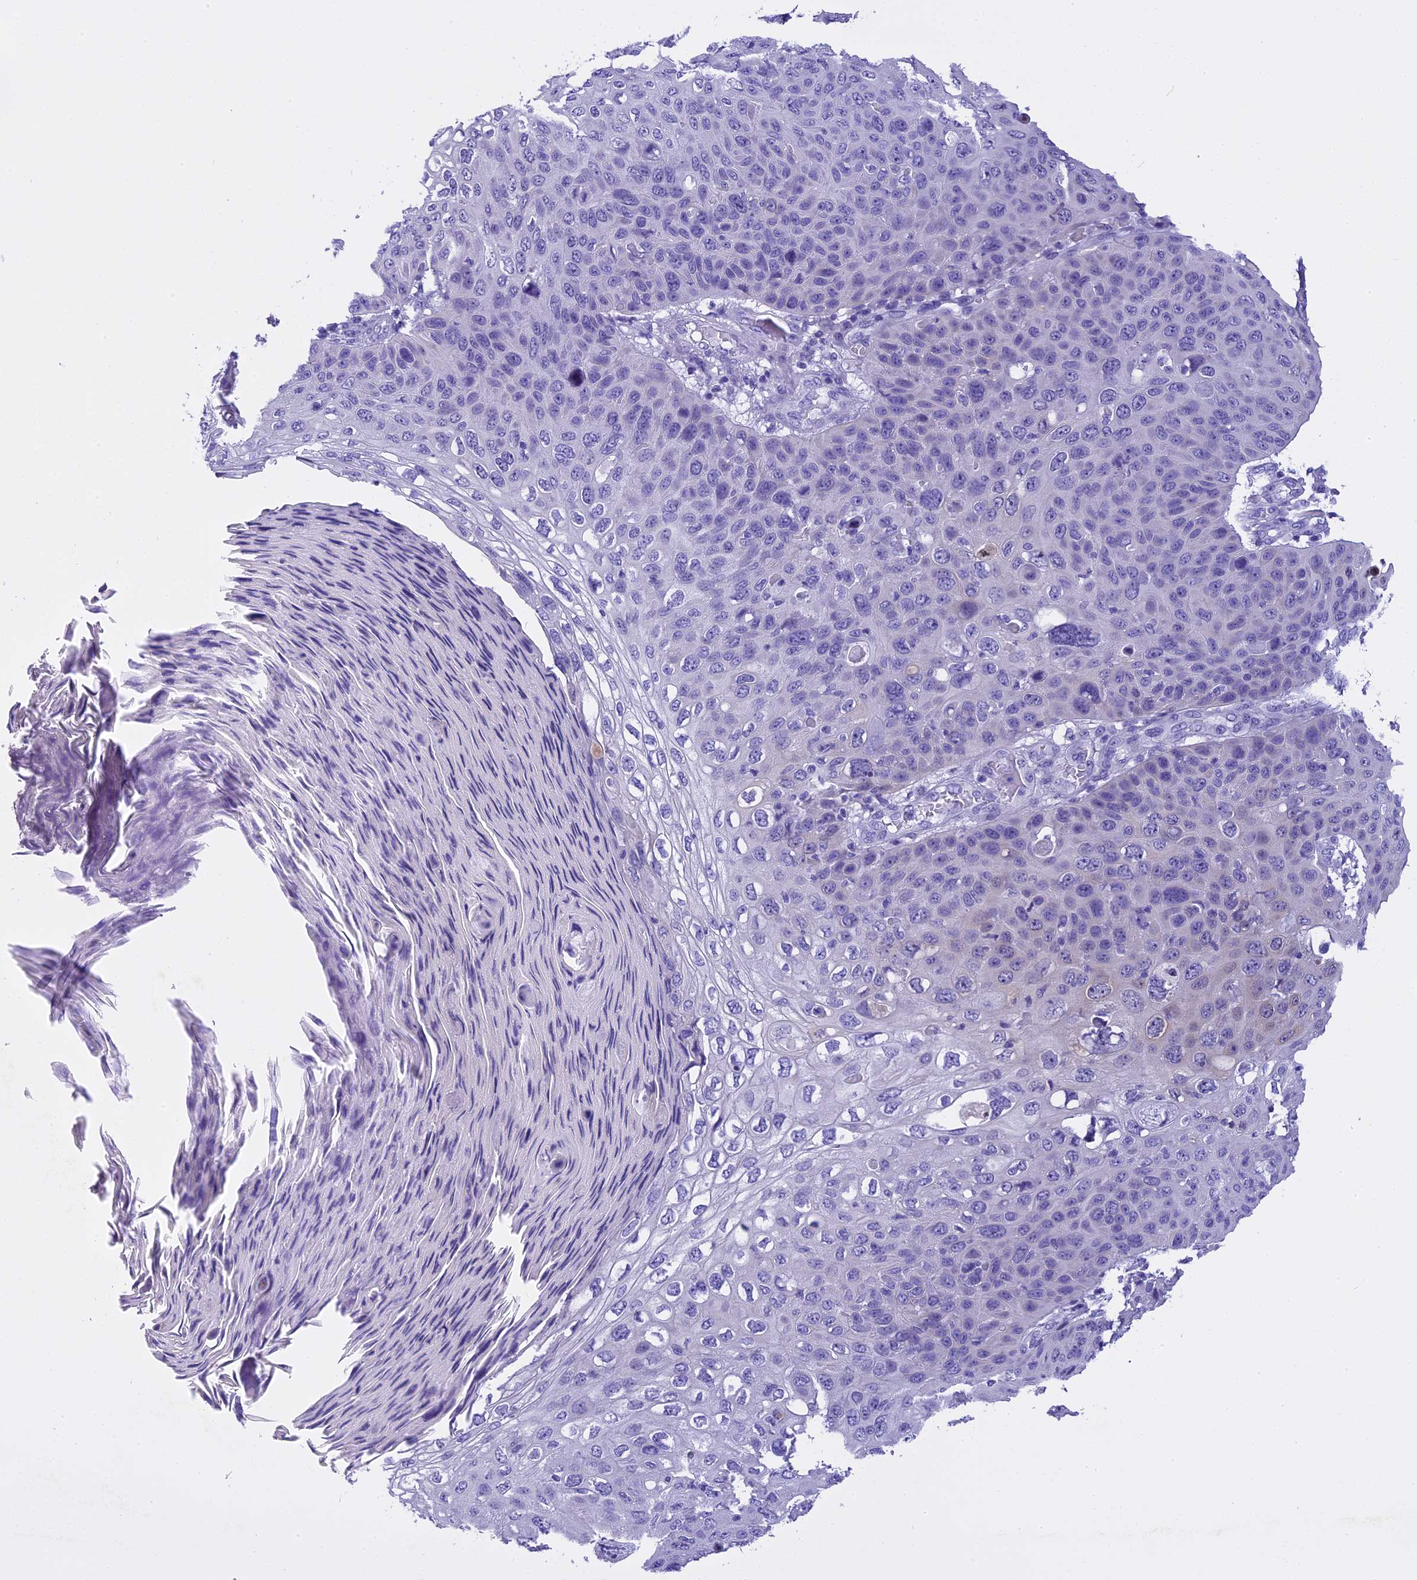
{"staining": {"intensity": "negative", "quantity": "none", "location": "none"}, "tissue": "skin cancer", "cell_type": "Tumor cells", "image_type": "cancer", "snomed": [{"axis": "morphology", "description": "Squamous cell carcinoma, NOS"}, {"axis": "topography", "description": "Skin"}], "caption": "The IHC photomicrograph has no significant expression in tumor cells of skin cancer (squamous cell carcinoma) tissue. (DAB (3,3'-diaminobenzidine) immunohistochemistry, high magnification).", "gene": "KCTD14", "patient": {"sex": "female", "age": 90}}